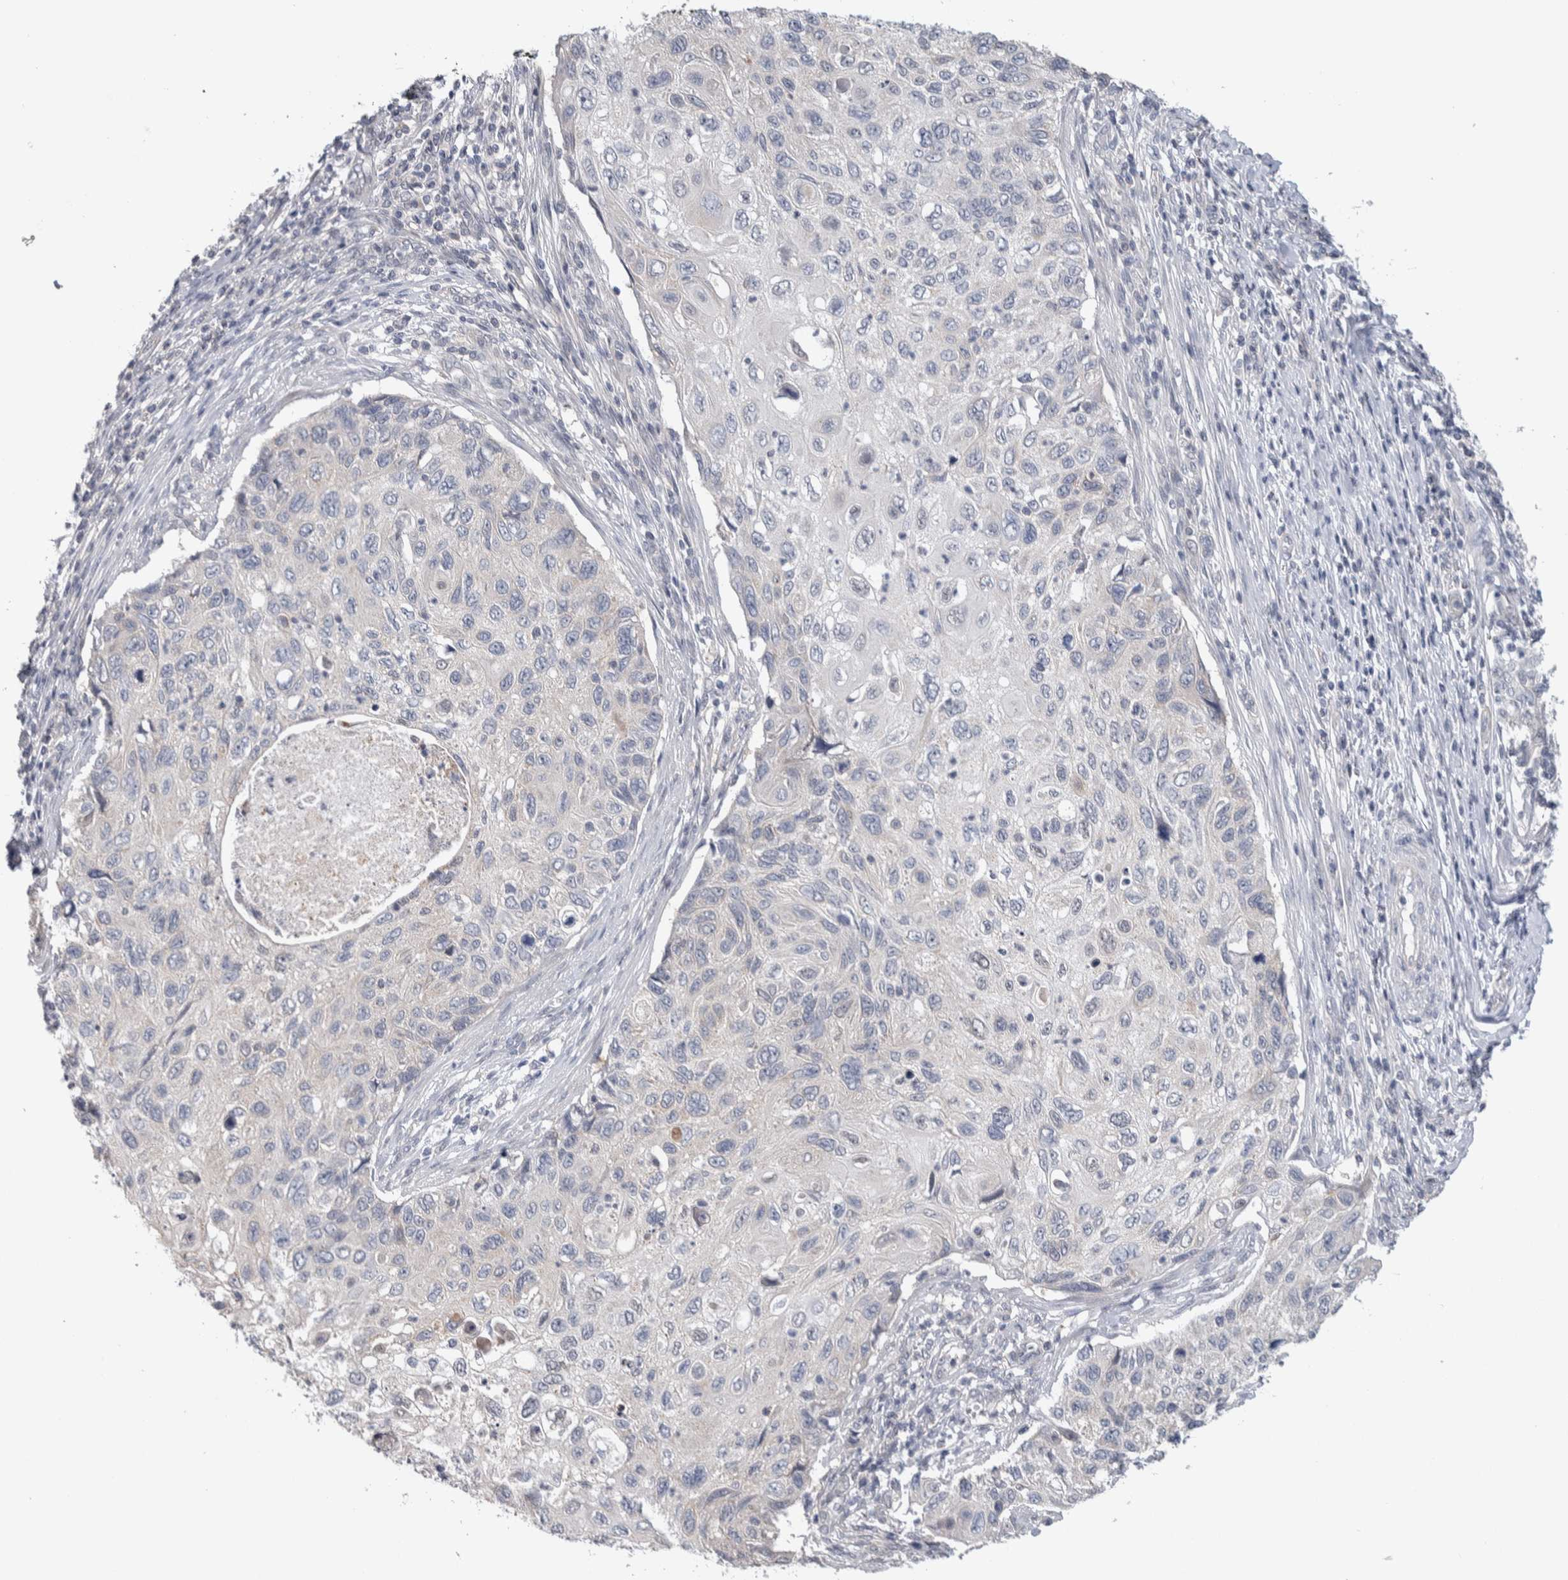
{"staining": {"intensity": "negative", "quantity": "none", "location": "none"}, "tissue": "cervical cancer", "cell_type": "Tumor cells", "image_type": "cancer", "snomed": [{"axis": "morphology", "description": "Squamous cell carcinoma, NOS"}, {"axis": "topography", "description": "Cervix"}], "caption": "A high-resolution histopathology image shows immunohistochemistry (IHC) staining of squamous cell carcinoma (cervical), which shows no significant positivity in tumor cells.", "gene": "TAX1BP1", "patient": {"sex": "female", "age": 70}}